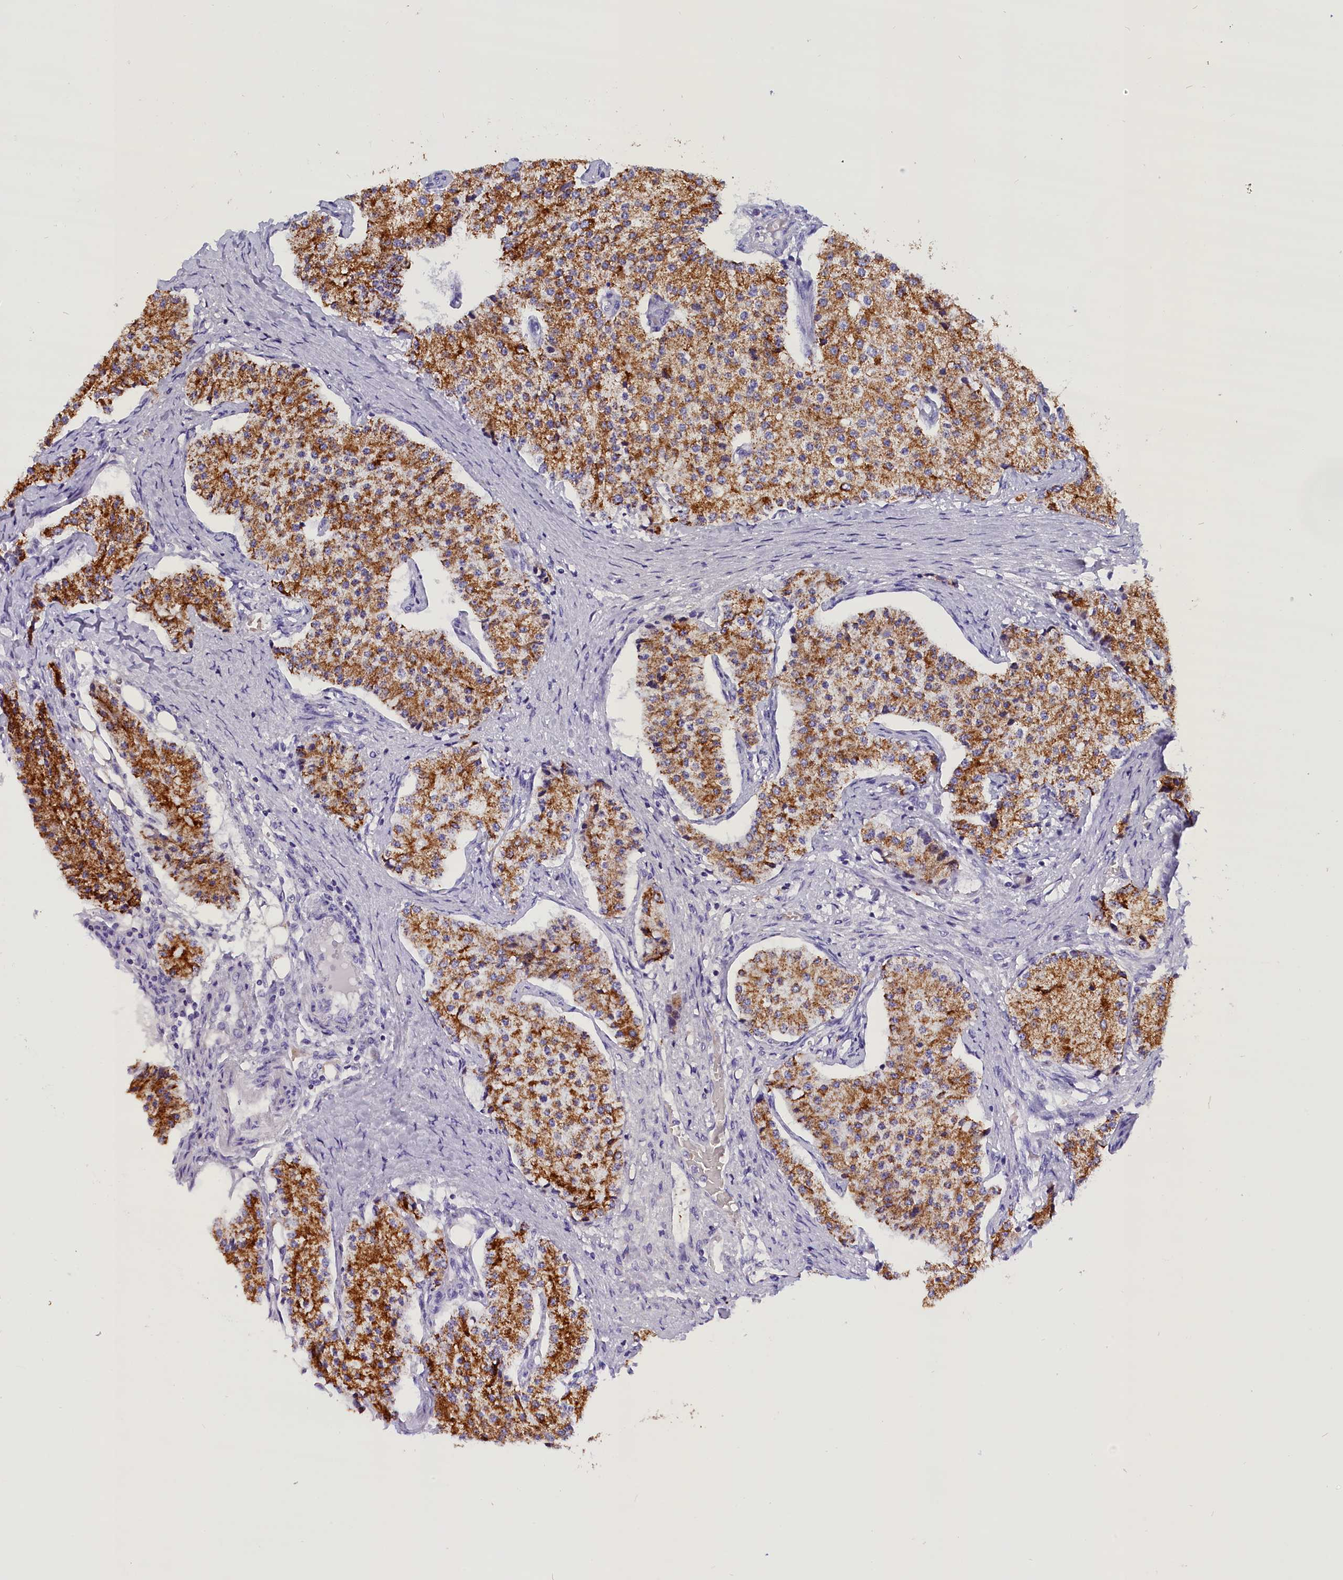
{"staining": {"intensity": "moderate", "quantity": ">75%", "location": "cytoplasmic/membranous"}, "tissue": "carcinoid", "cell_type": "Tumor cells", "image_type": "cancer", "snomed": [{"axis": "morphology", "description": "Carcinoid, malignant, NOS"}, {"axis": "topography", "description": "Colon"}], "caption": "This is an image of immunohistochemistry staining of carcinoid, which shows moderate staining in the cytoplasmic/membranous of tumor cells.", "gene": "ABAT", "patient": {"sex": "female", "age": 52}}